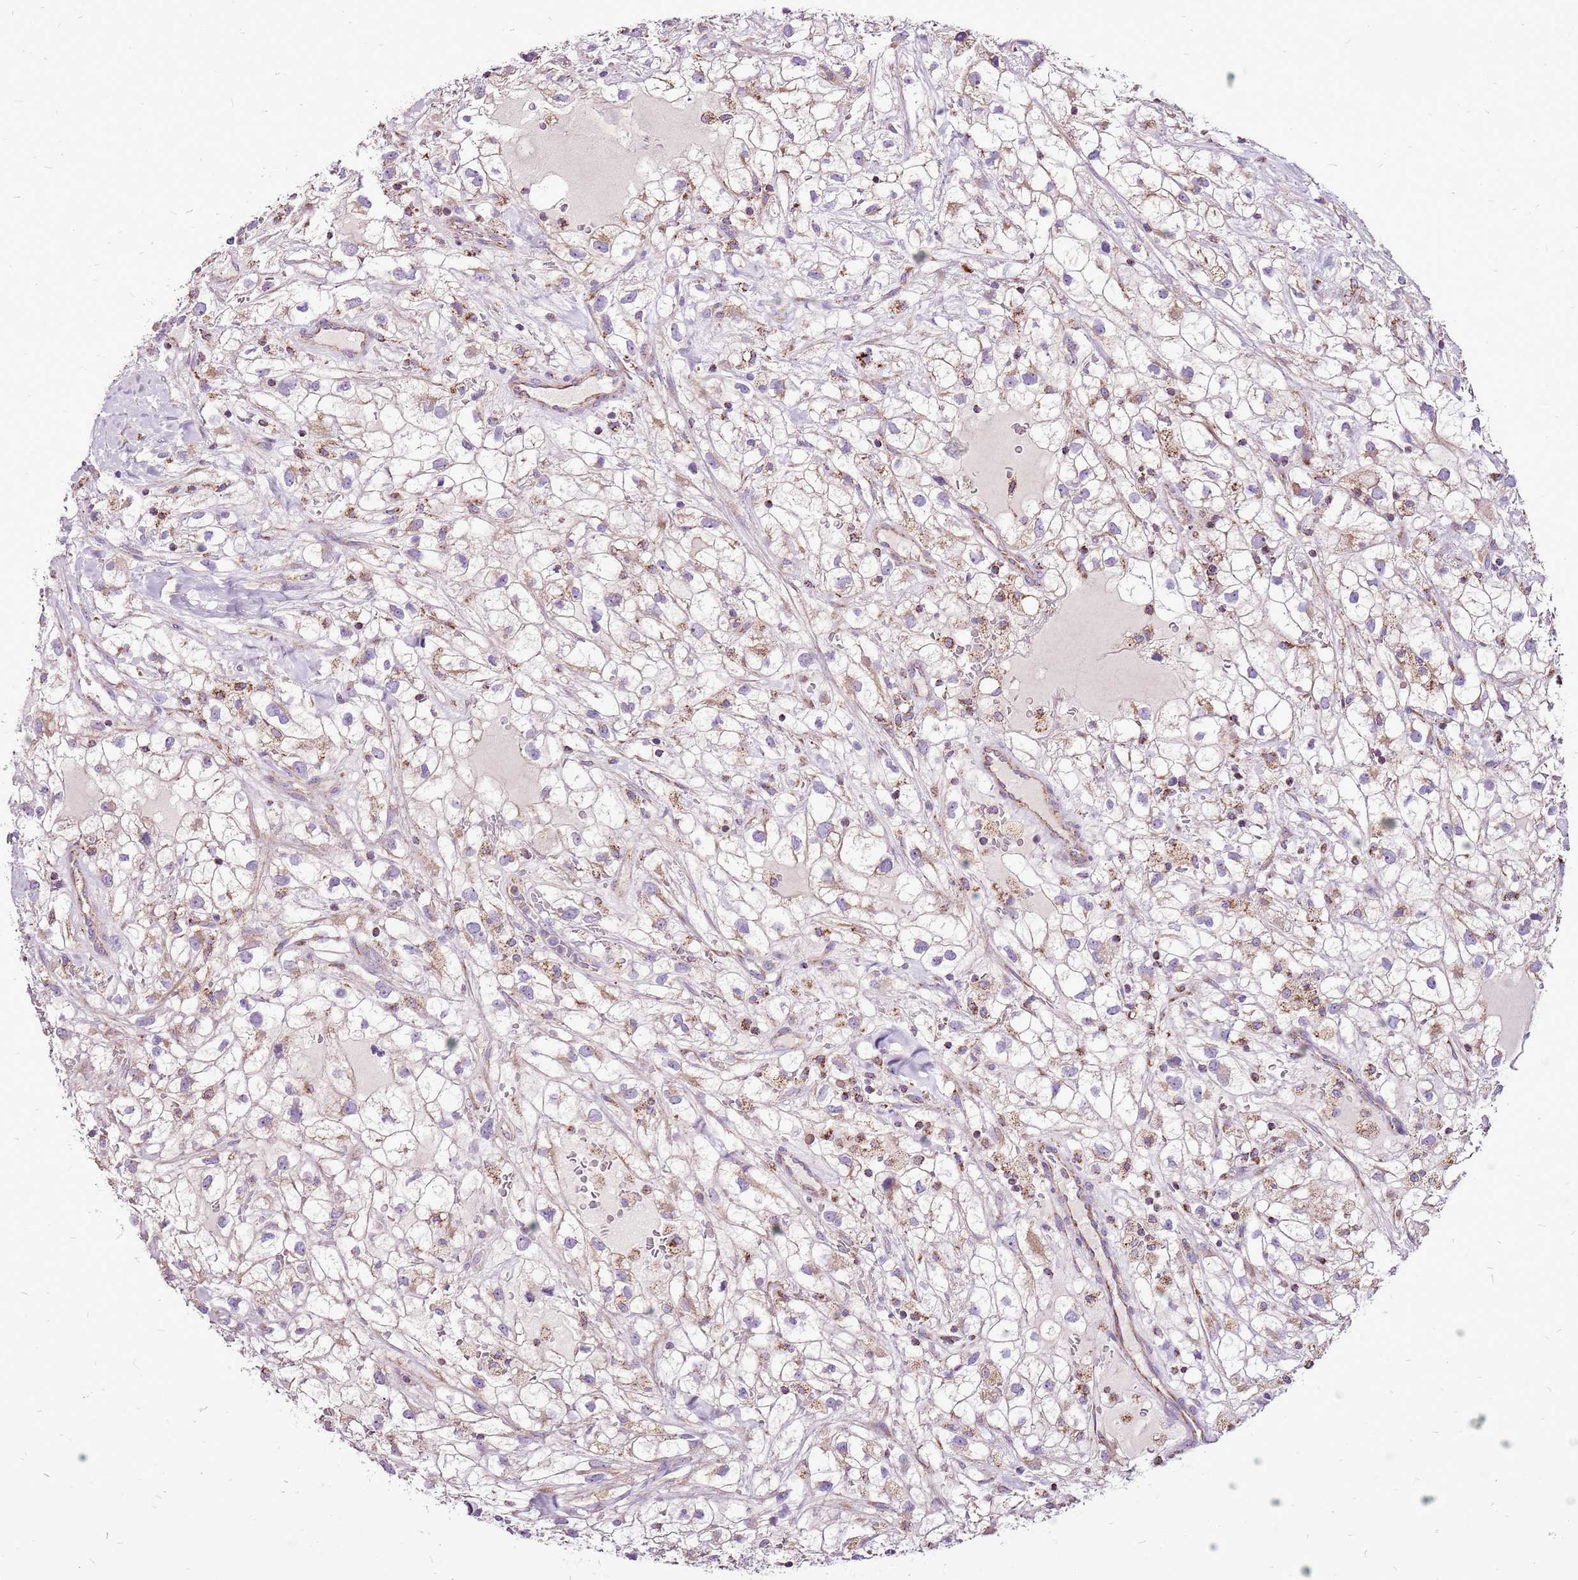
{"staining": {"intensity": "moderate", "quantity": ">75%", "location": "cytoplasmic/membranous"}, "tissue": "renal cancer", "cell_type": "Tumor cells", "image_type": "cancer", "snomed": [{"axis": "morphology", "description": "Adenocarcinoma, NOS"}, {"axis": "topography", "description": "Kidney"}], "caption": "Protein analysis of renal cancer tissue reveals moderate cytoplasmic/membranous staining in about >75% of tumor cells. (DAB (3,3'-diaminobenzidine) = brown stain, brightfield microscopy at high magnification).", "gene": "GCDH", "patient": {"sex": "male", "age": 59}}